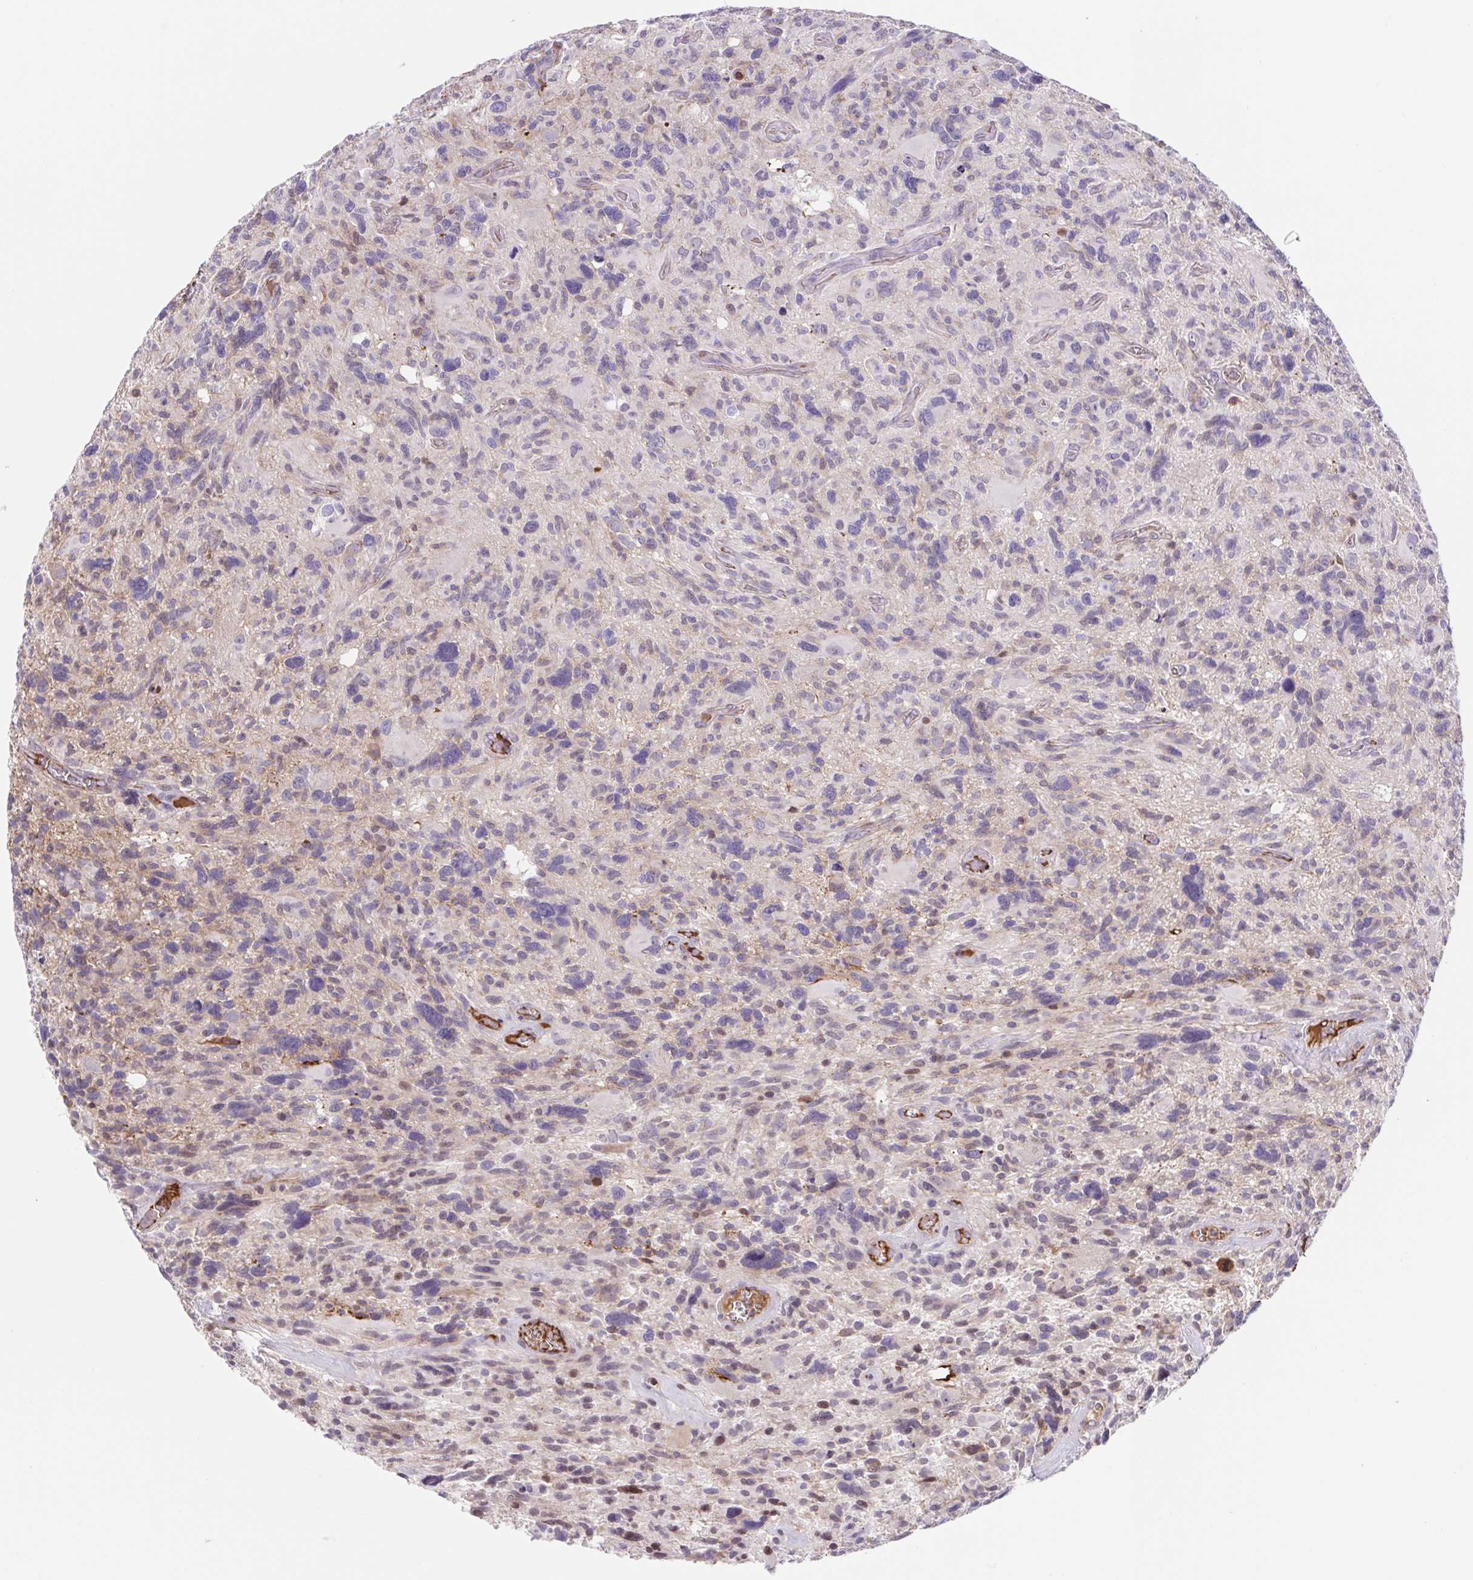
{"staining": {"intensity": "negative", "quantity": "none", "location": "none"}, "tissue": "glioma", "cell_type": "Tumor cells", "image_type": "cancer", "snomed": [{"axis": "morphology", "description": "Glioma, malignant, High grade"}, {"axis": "topography", "description": "Brain"}], "caption": "Immunohistochemical staining of malignant high-grade glioma shows no significant staining in tumor cells.", "gene": "TPRG1", "patient": {"sex": "male", "age": 49}}